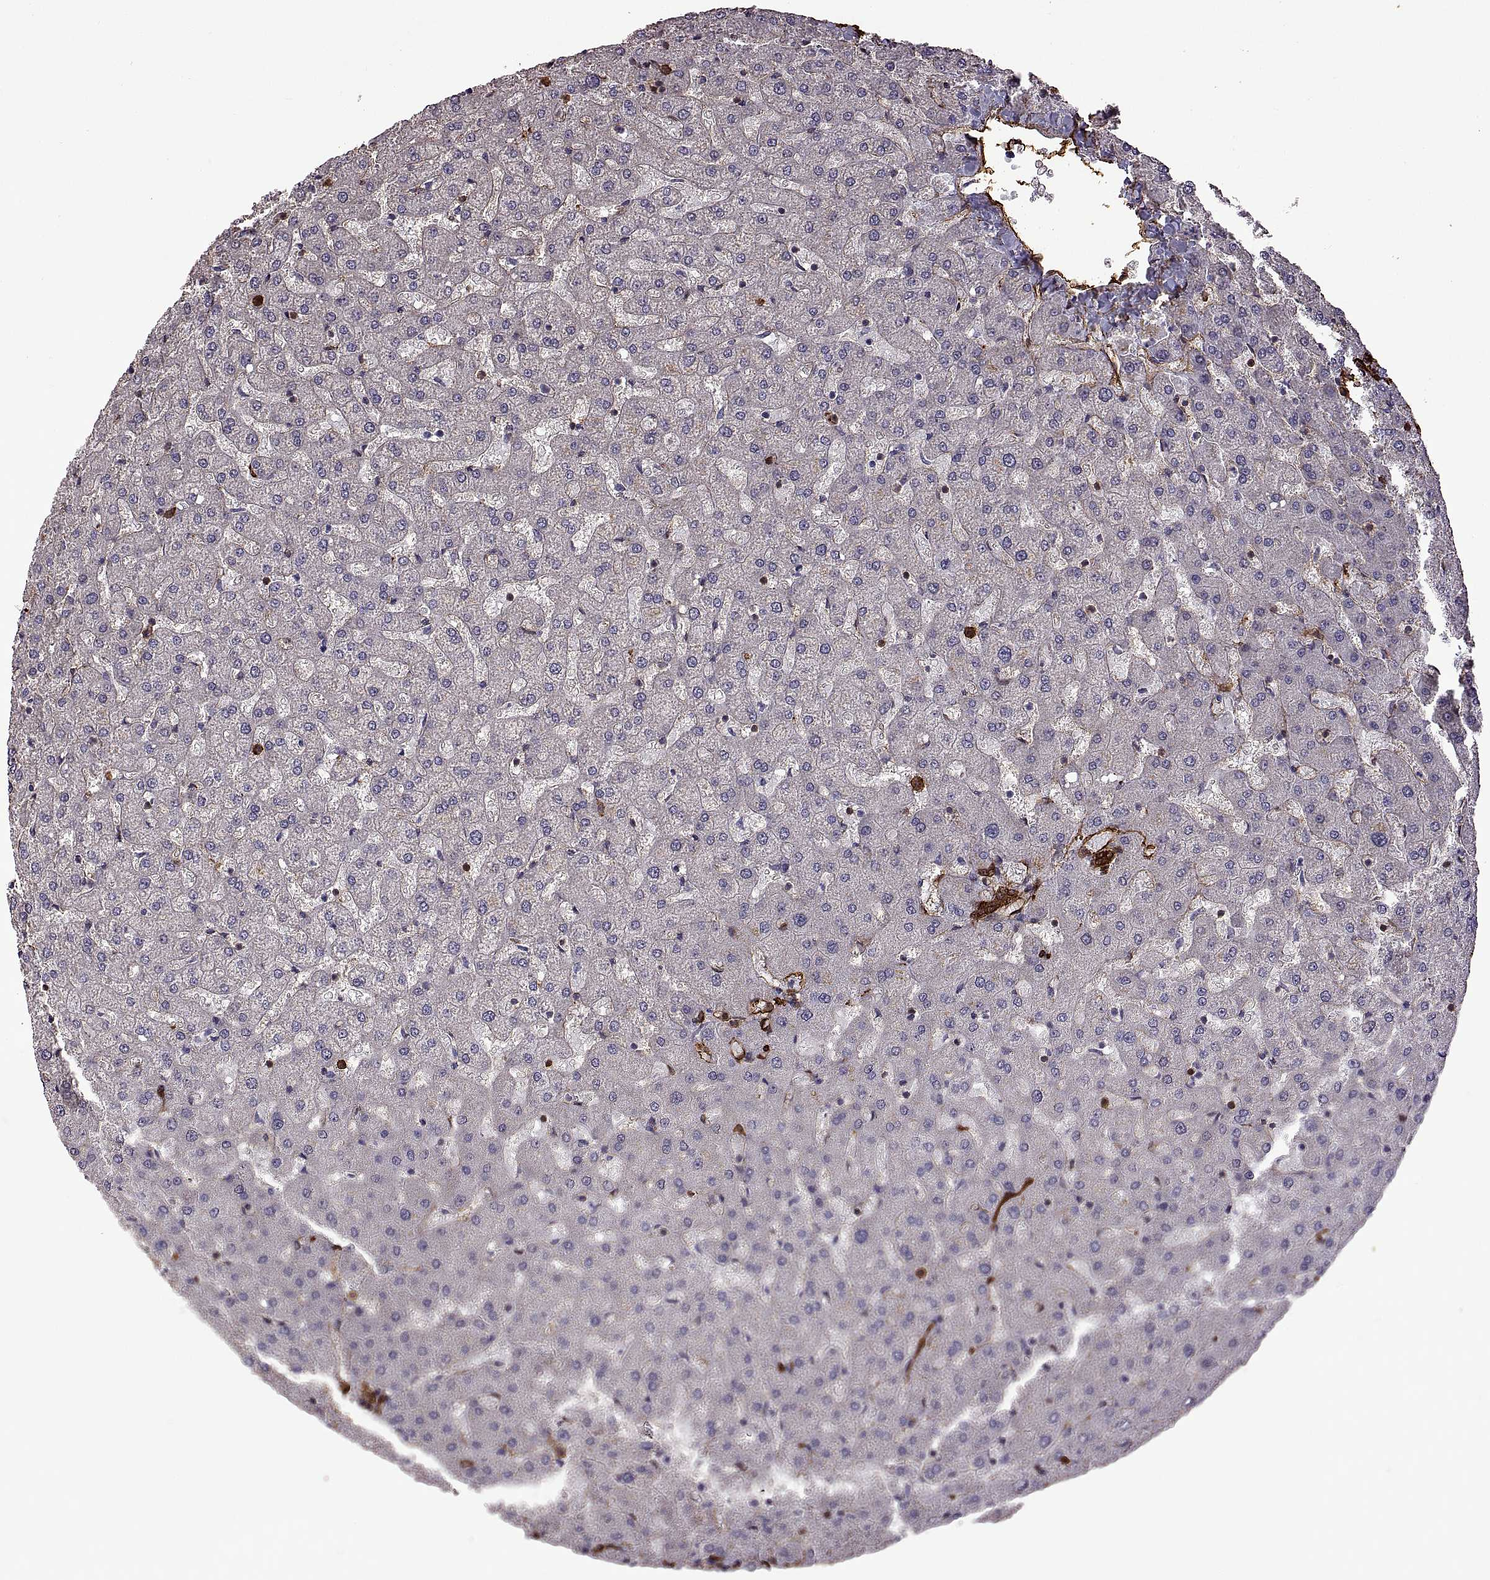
{"staining": {"intensity": "strong", "quantity": "25%-75%", "location": "cytoplasmic/membranous"}, "tissue": "liver", "cell_type": "Cholangiocytes", "image_type": "normal", "snomed": [{"axis": "morphology", "description": "Normal tissue, NOS"}, {"axis": "topography", "description": "Liver"}], "caption": "The photomicrograph exhibits immunohistochemical staining of unremarkable liver. There is strong cytoplasmic/membranous positivity is seen in about 25%-75% of cholangiocytes.", "gene": "S100A10", "patient": {"sex": "female", "age": 50}}